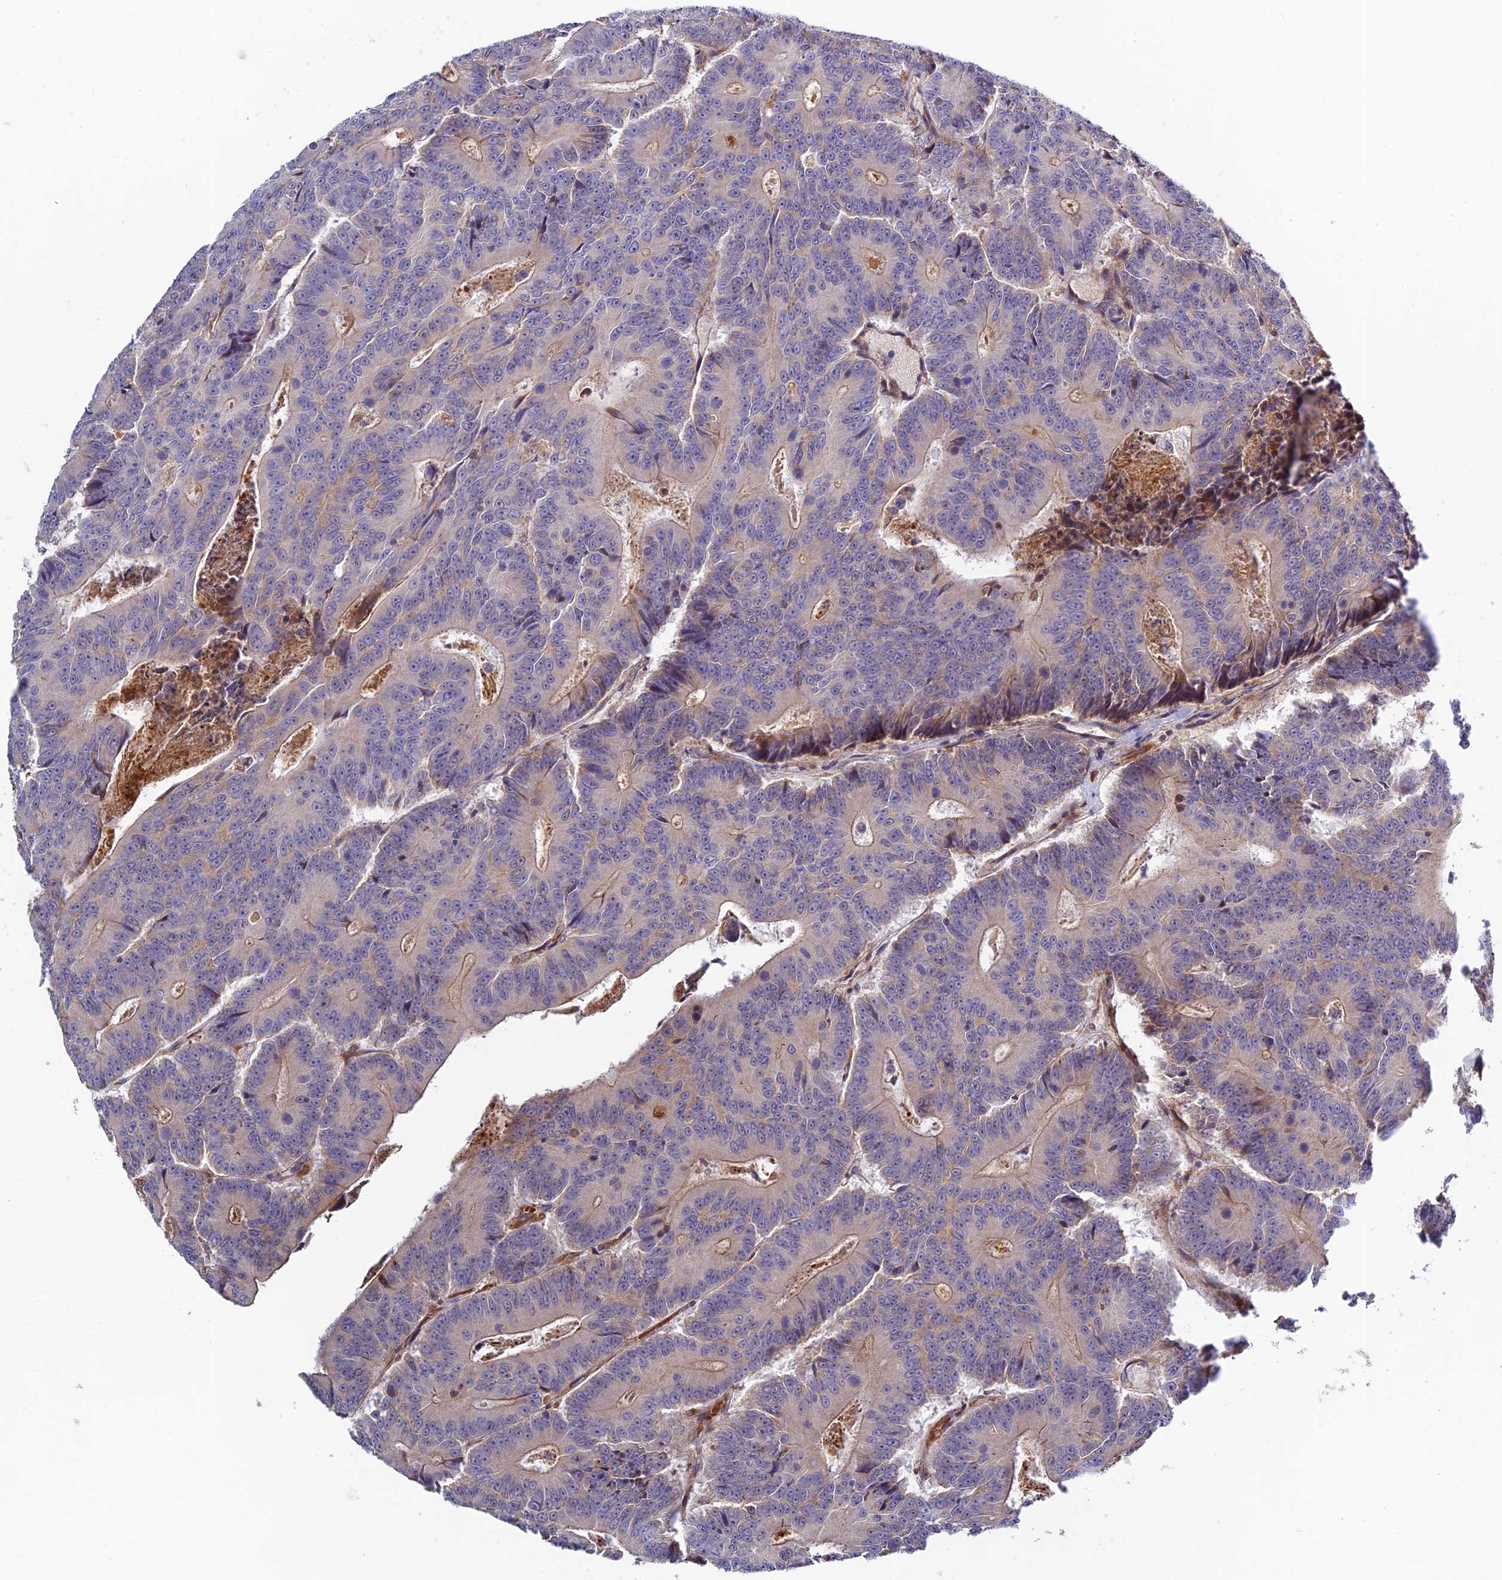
{"staining": {"intensity": "negative", "quantity": "none", "location": "none"}, "tissue": "colorectal cancer", "cell_type": "Tumor cells", "image_type": "cancer", "snomed": [{"axis": "morphology", "description": "Adenocarcinoma, NOS"}, {"axis": "topography", "description": "Colon"}], "caption": "High power microscopy photomicrograph of an immunohistochemistry photomicrograph of adenocarcinoma (colorectal), revealing no significant expression in tumor cells.", "gene": "FUOM", "patient": {"sex": "male", "age": 83}}